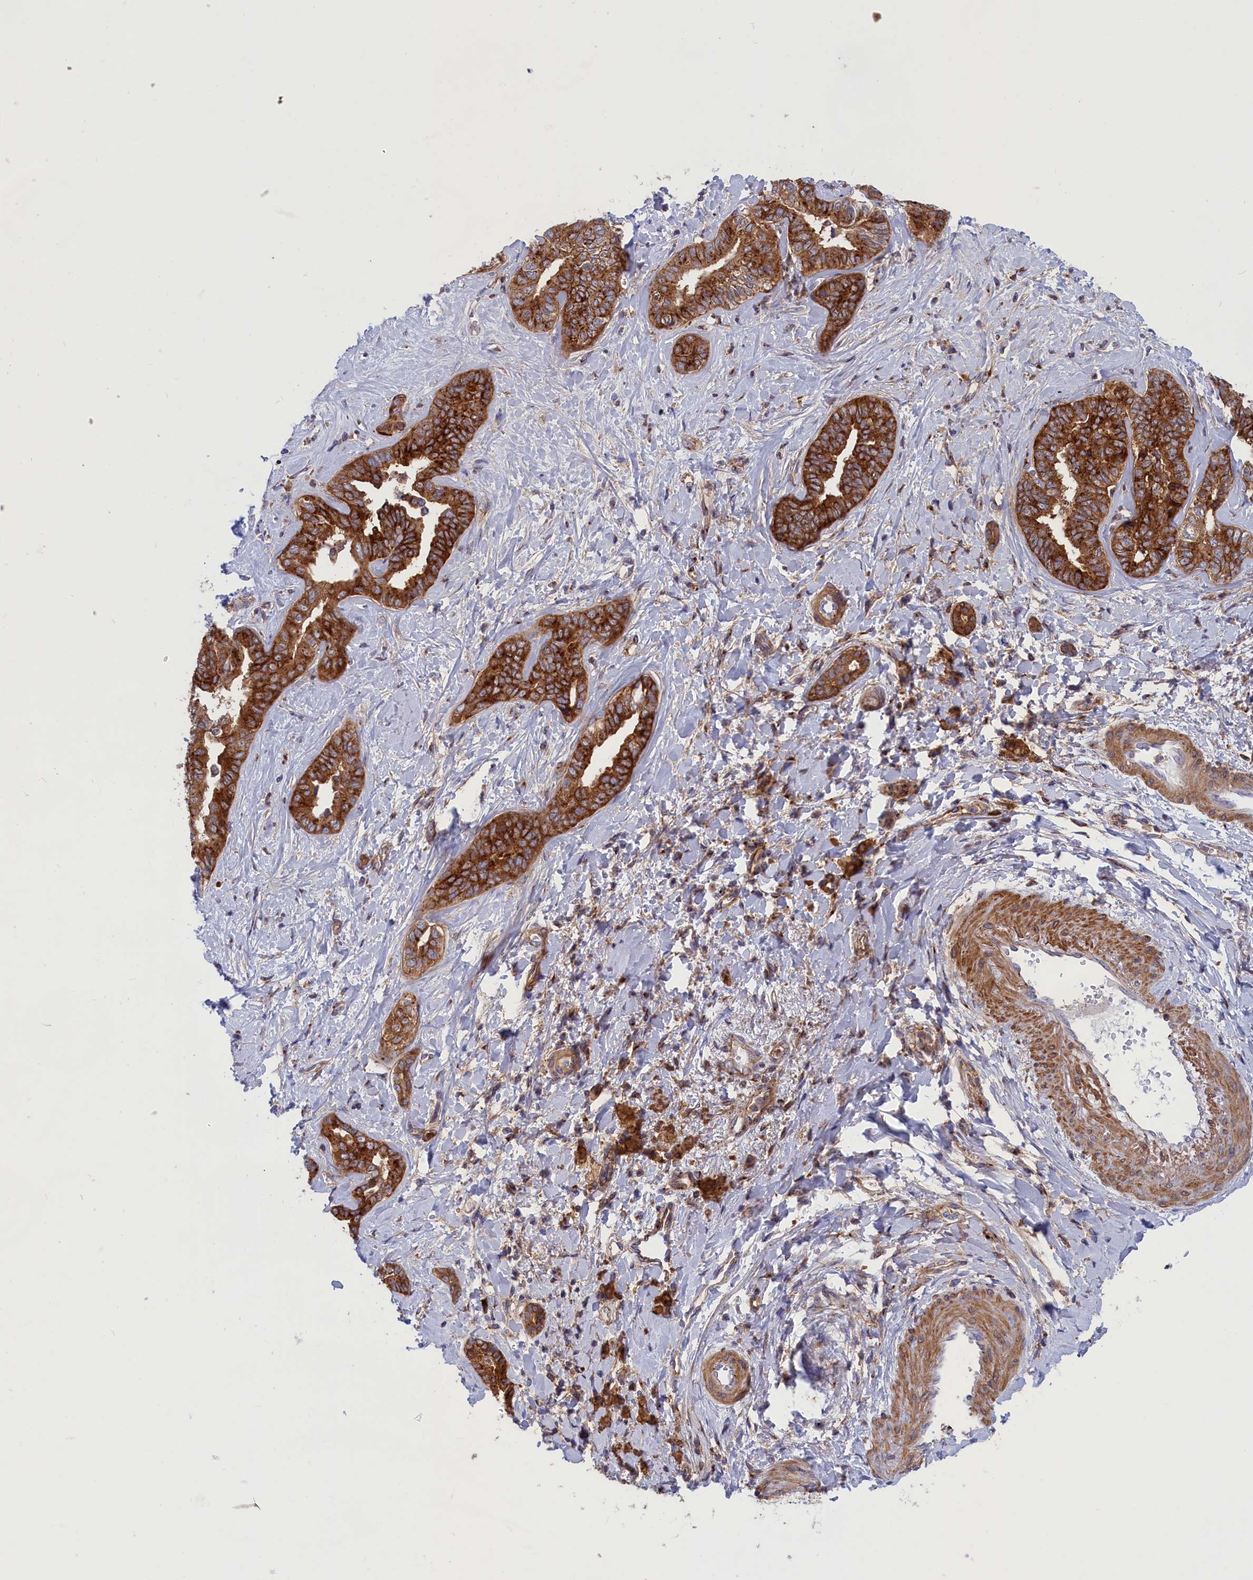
{"staining": {"intensity": "strong", "quantity": ">75%", "location": "cytoplasmic/membranous"}, "tissue": "liver cancer", "cell_type": "Tumor cells", "image_type": "cancer", "snomed": [{"axis": "morphology", "description": "Cholangiocarcinoma"}, {"axis": "topography", "description": "Liver"}], "caption": "Liver cancer (cholangiocarcinoma) stained for a protein reveals strong cytoplasmic/membranous positivity in tumor cells. (Stains: DAB in brown, nuclei in blue, Microscopy: brightfield microscopy at high magnification).", "gene": "SCAMP4", "patient": {"sex": "female", "age": 77}}